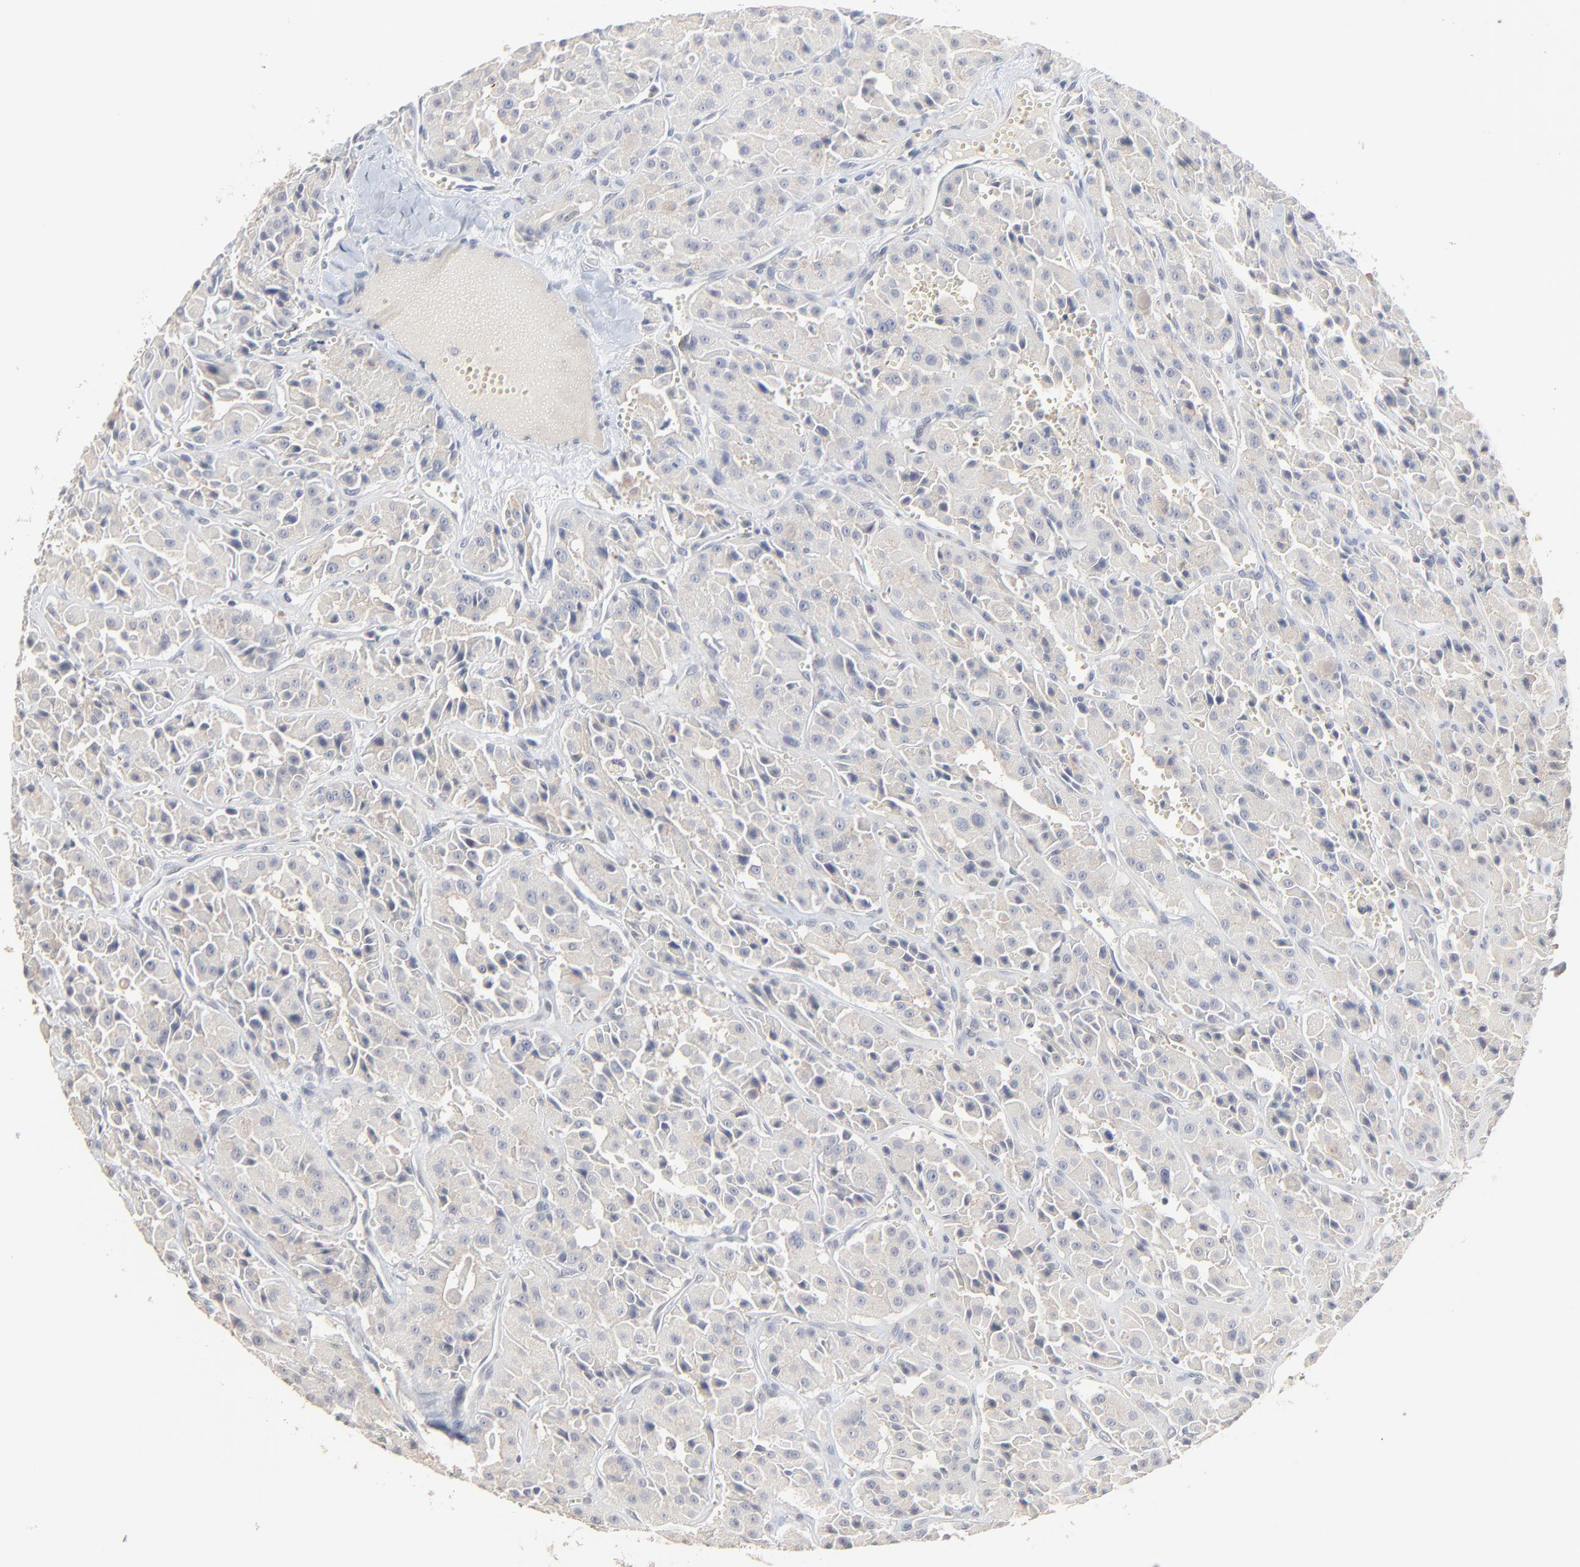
{"staining": {"intensity": "negative", "quantity": "none", "location": "none"}, "tissue": "thyroid cancer", "cell_type": "Tumor cells", "image_type": "cancer", "snomed": [{"axis": "morphology", "description": "Carcinoma, NOS"}, {"axis": "topography", "description": "Thyroid gland"}], "caption": "This image is of thyroid carcinoma stained with IHC to label a protein in brown with the nuclei are counter-stained blue. There is no staining in tumor cells.", "gene": "FANCB", "patient": {"sex": "male", "age": 76}}